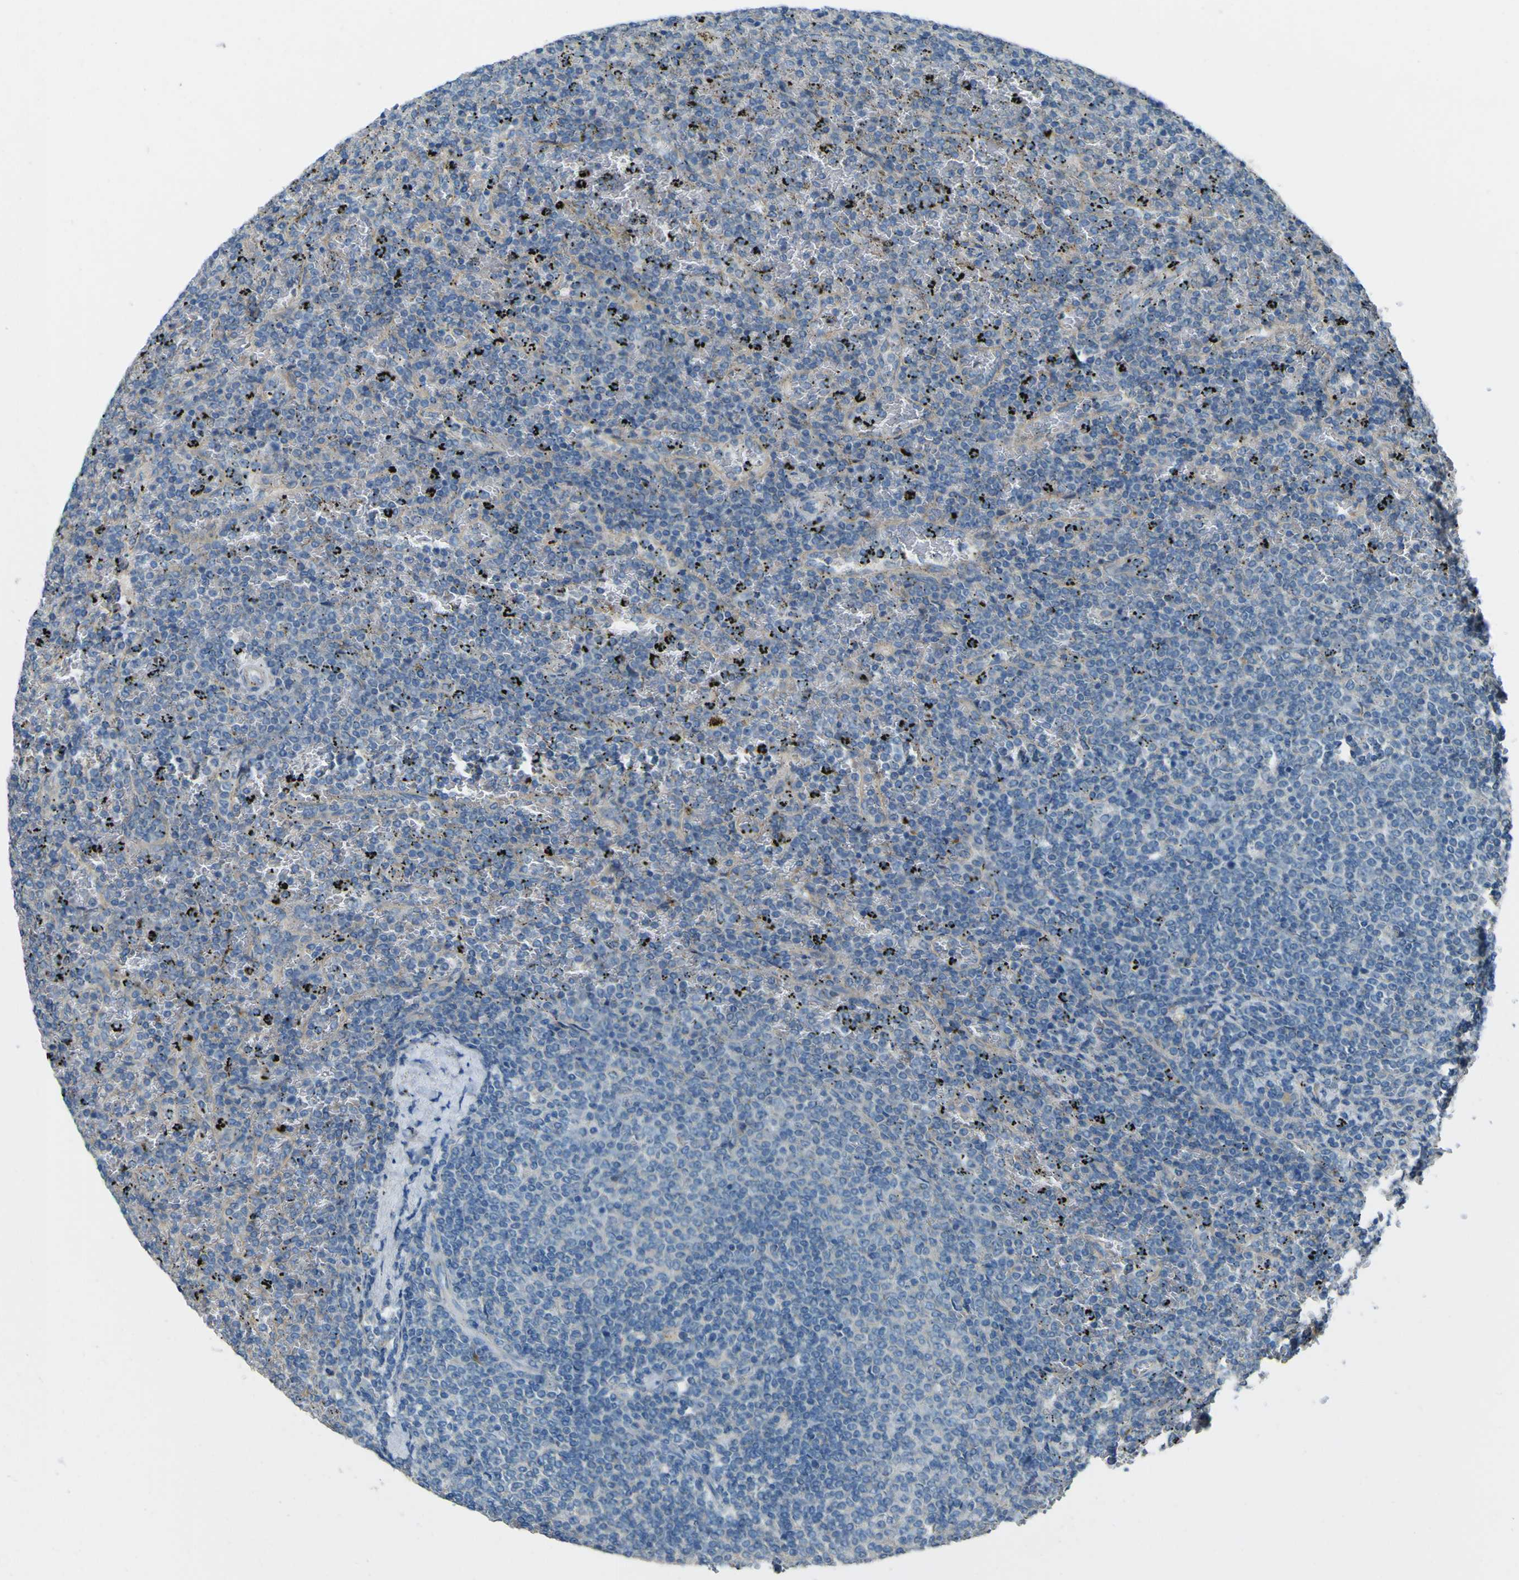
{"staining": {"intensity": "negative", "quantity": "none", "location": "none"}, "tissue": "lymphoma", "cell_type": "Tumor cells", "image_type": "cancer", "snomed": [{"axis": "morphology", "description": "Malignant lymphoma, non-Hodgkin's type, Low grade"}, {"axis": "topography", "description": "Spleen"}], "caption": "Immunohistochemical staining of human malignant lymphoma, non-Hodgkin's type (low-grade) displays no significant positivity in tumor cells.", "gene": "NAALADL2", "patient": {"sex": "female", "age": 77}}